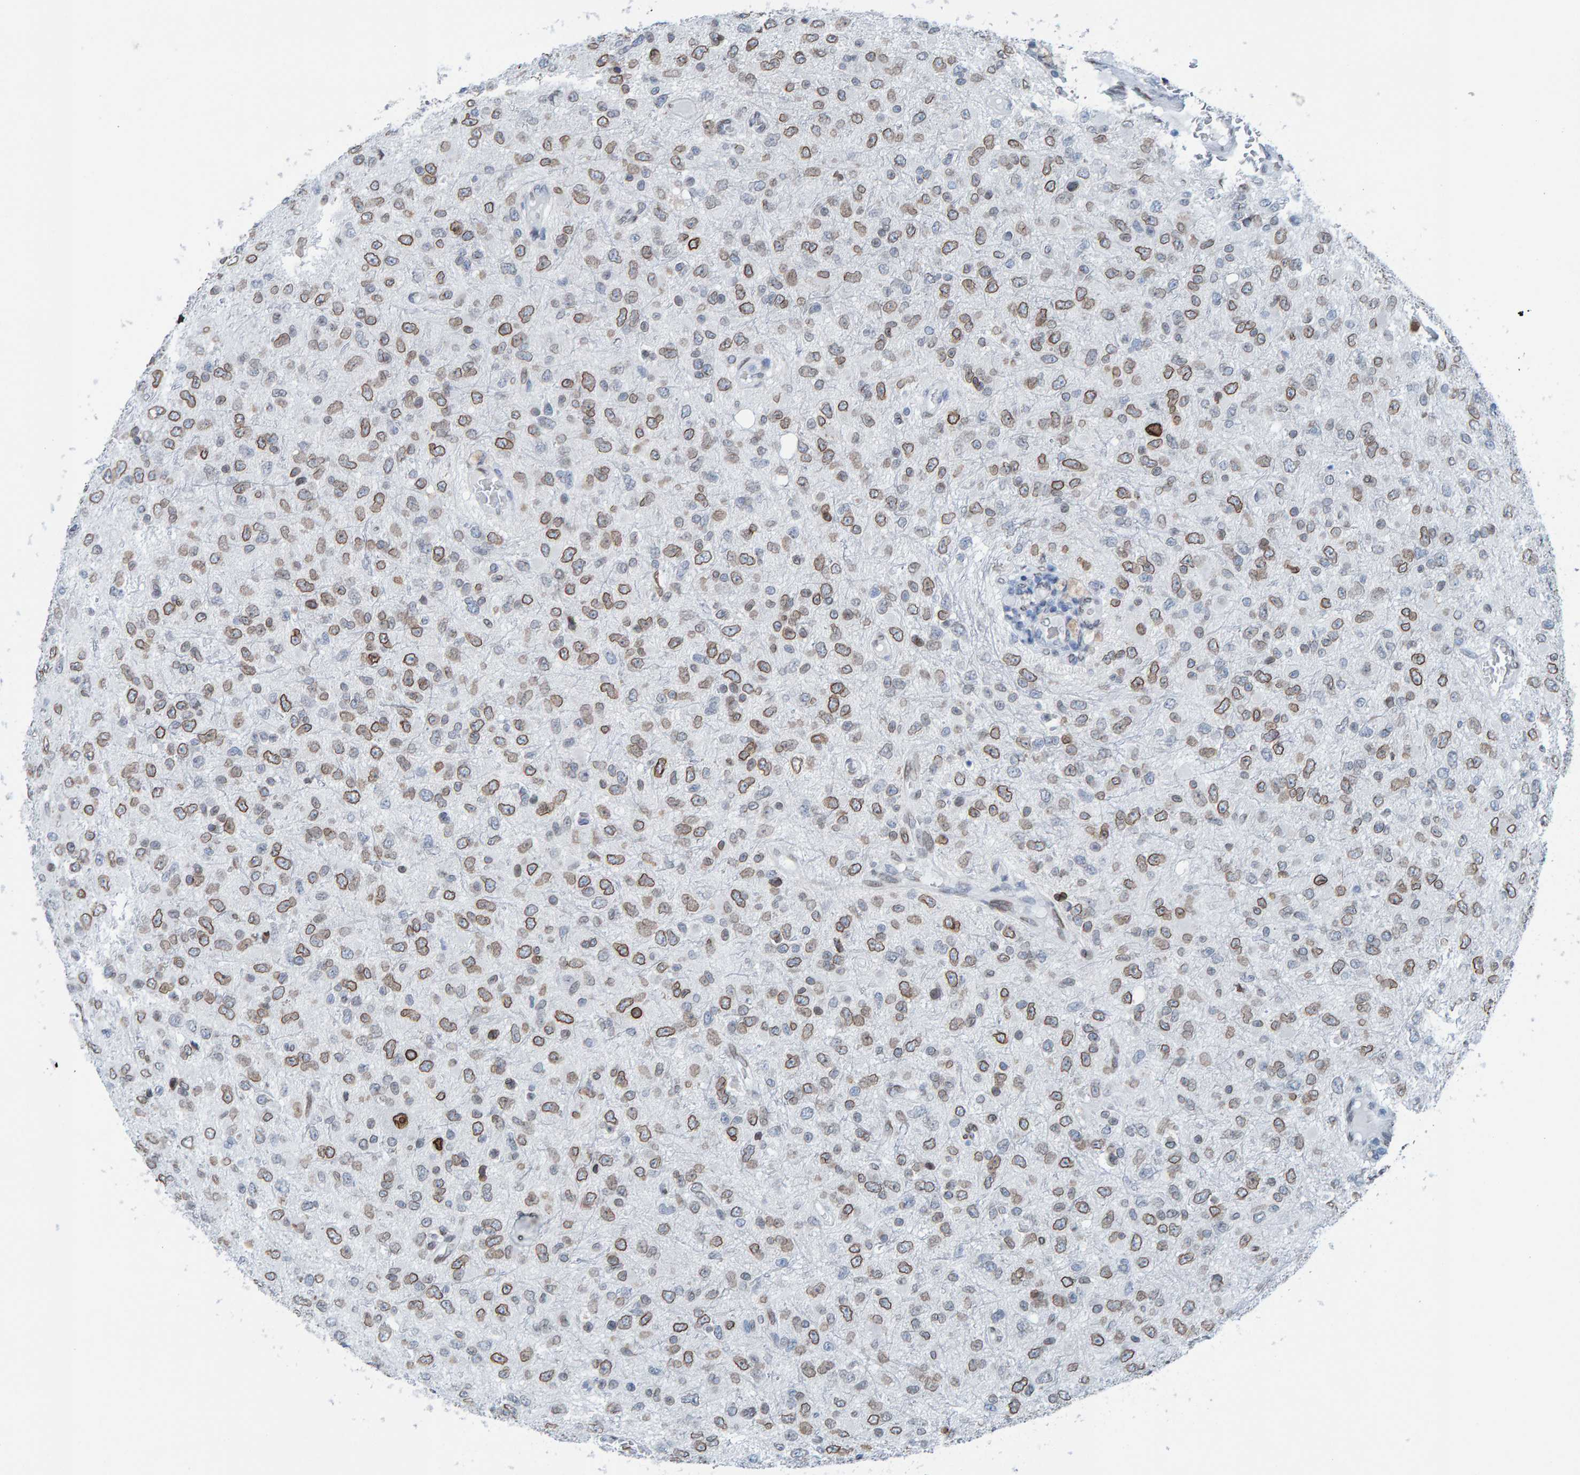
{"staining": {"intensity": "moderate", "quantity": ">75%", "location": "cytoplasmic/membranous,nuclear"}, "tissue": "glioma", "cell_type": "Tumor cells", "image_type": "cancer", "snomed": [{"axis": "morphology", "description": "Glioma, malignant, High grade"}, {"axis": "topography", "description": "pancreas cauda"}], "caption": "Tumor cells demonstrate medium levels of moderate cytoplasmic/membranous and nuclear expression in approximately >75% of cells in glioma.", "gene": "LMNB2", "patient": {"sex": "male", "age": 60}}